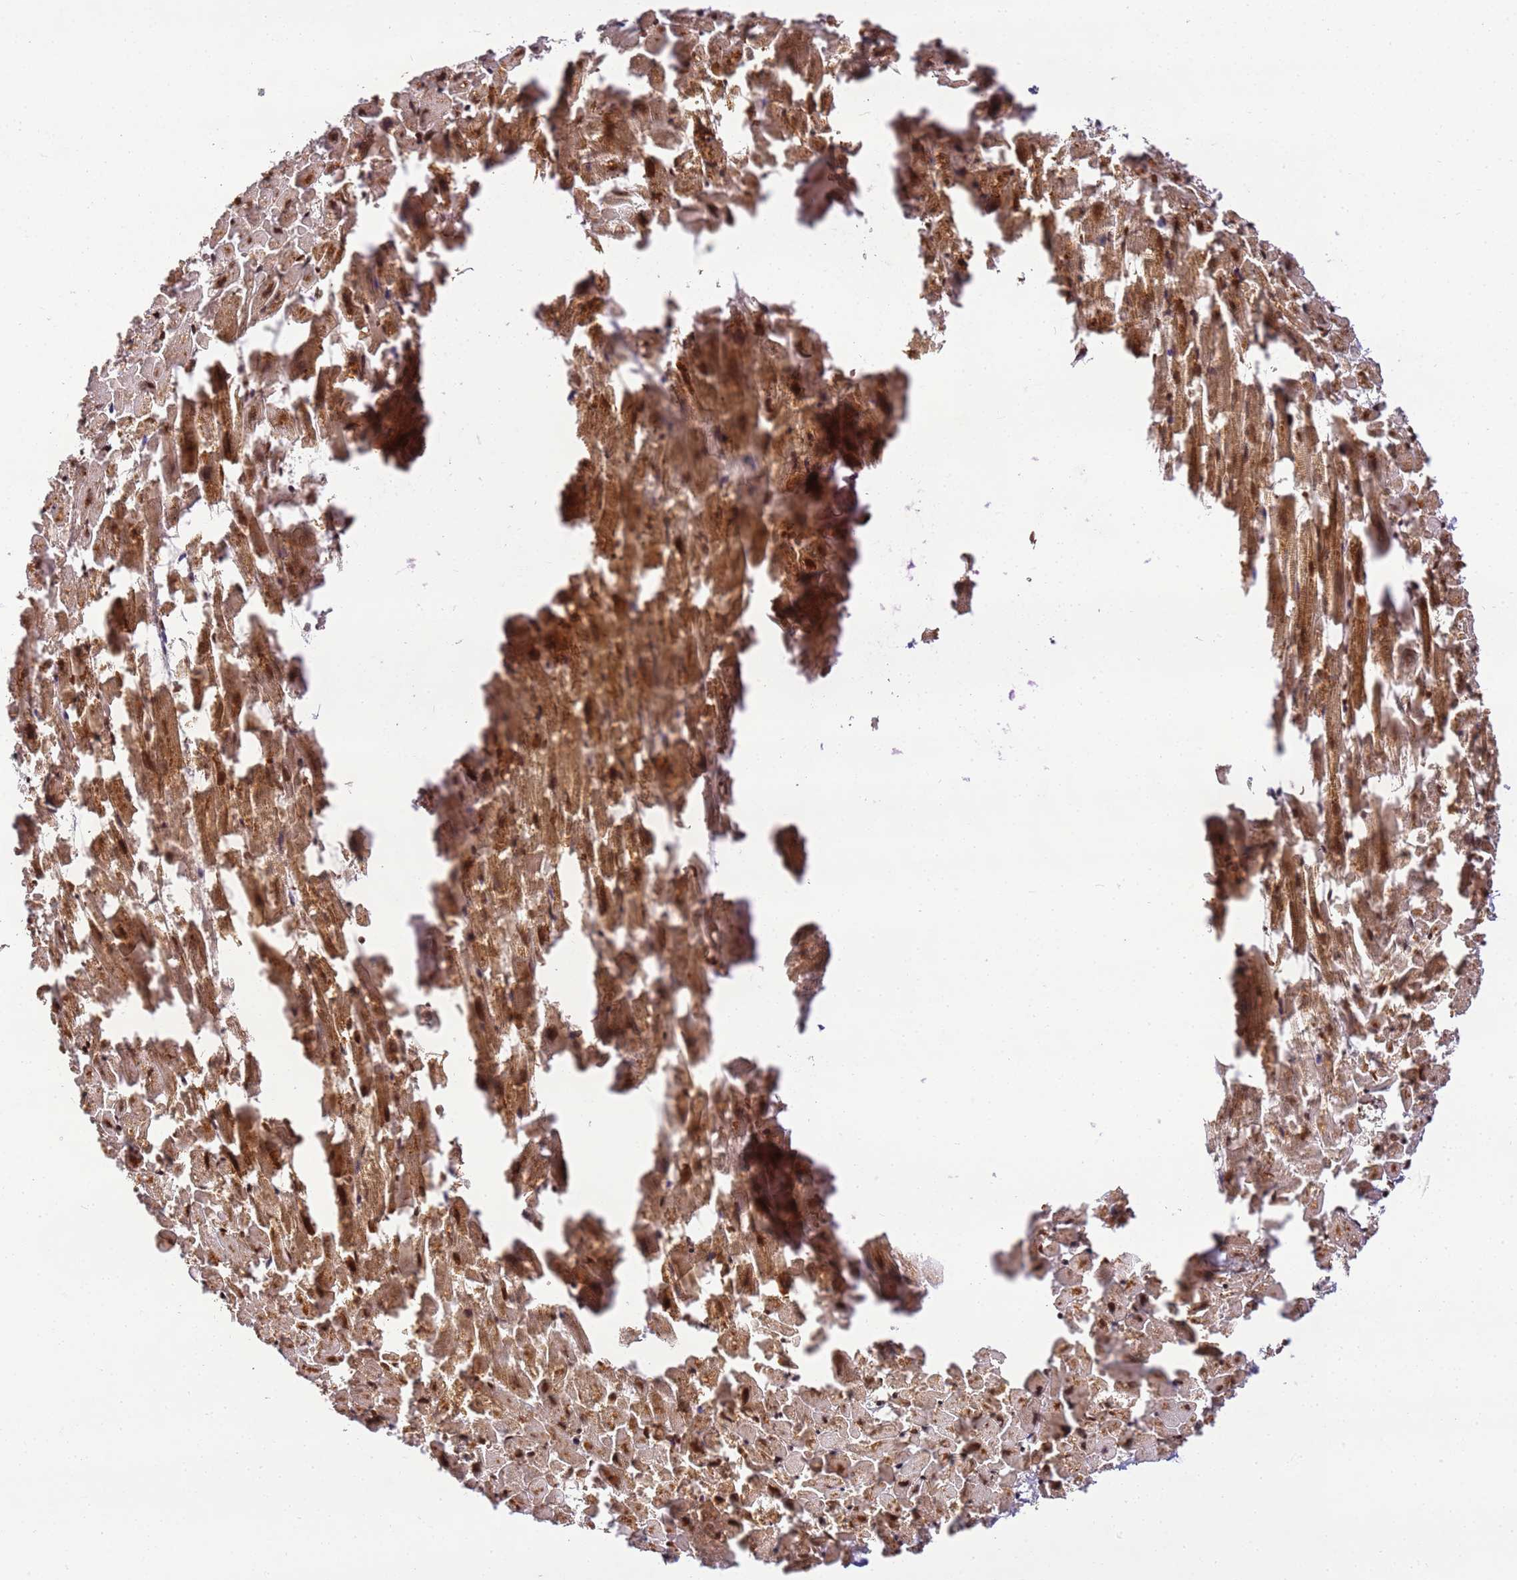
{"staining": {"intensity": "strong", "quantity": ">75%", "location": "cytoplasmic/membranous,nuclear"}, "tissue": "heart muscle", "cell_type": "Cardiomyocytes", "image_type": "normal", "snomed": [{"axis": "morphology", "description": "Normal tissue, NOS"}, {"axis": "topography", "description": "Heart"}], "caption": "Immunohistochemistry (IHC) histopathology image of normal heart muscle: heart muscle stained using IHC reveals high levels of strong protein expression localized specifically in the cytoplasmic/membranous,nuclear of cardiomyocytes, appearing as a cytoplasmic/membranous,nuclear brown color.", "gene": "HSPE1", "patient": {"sex": "female", "age": 64}}